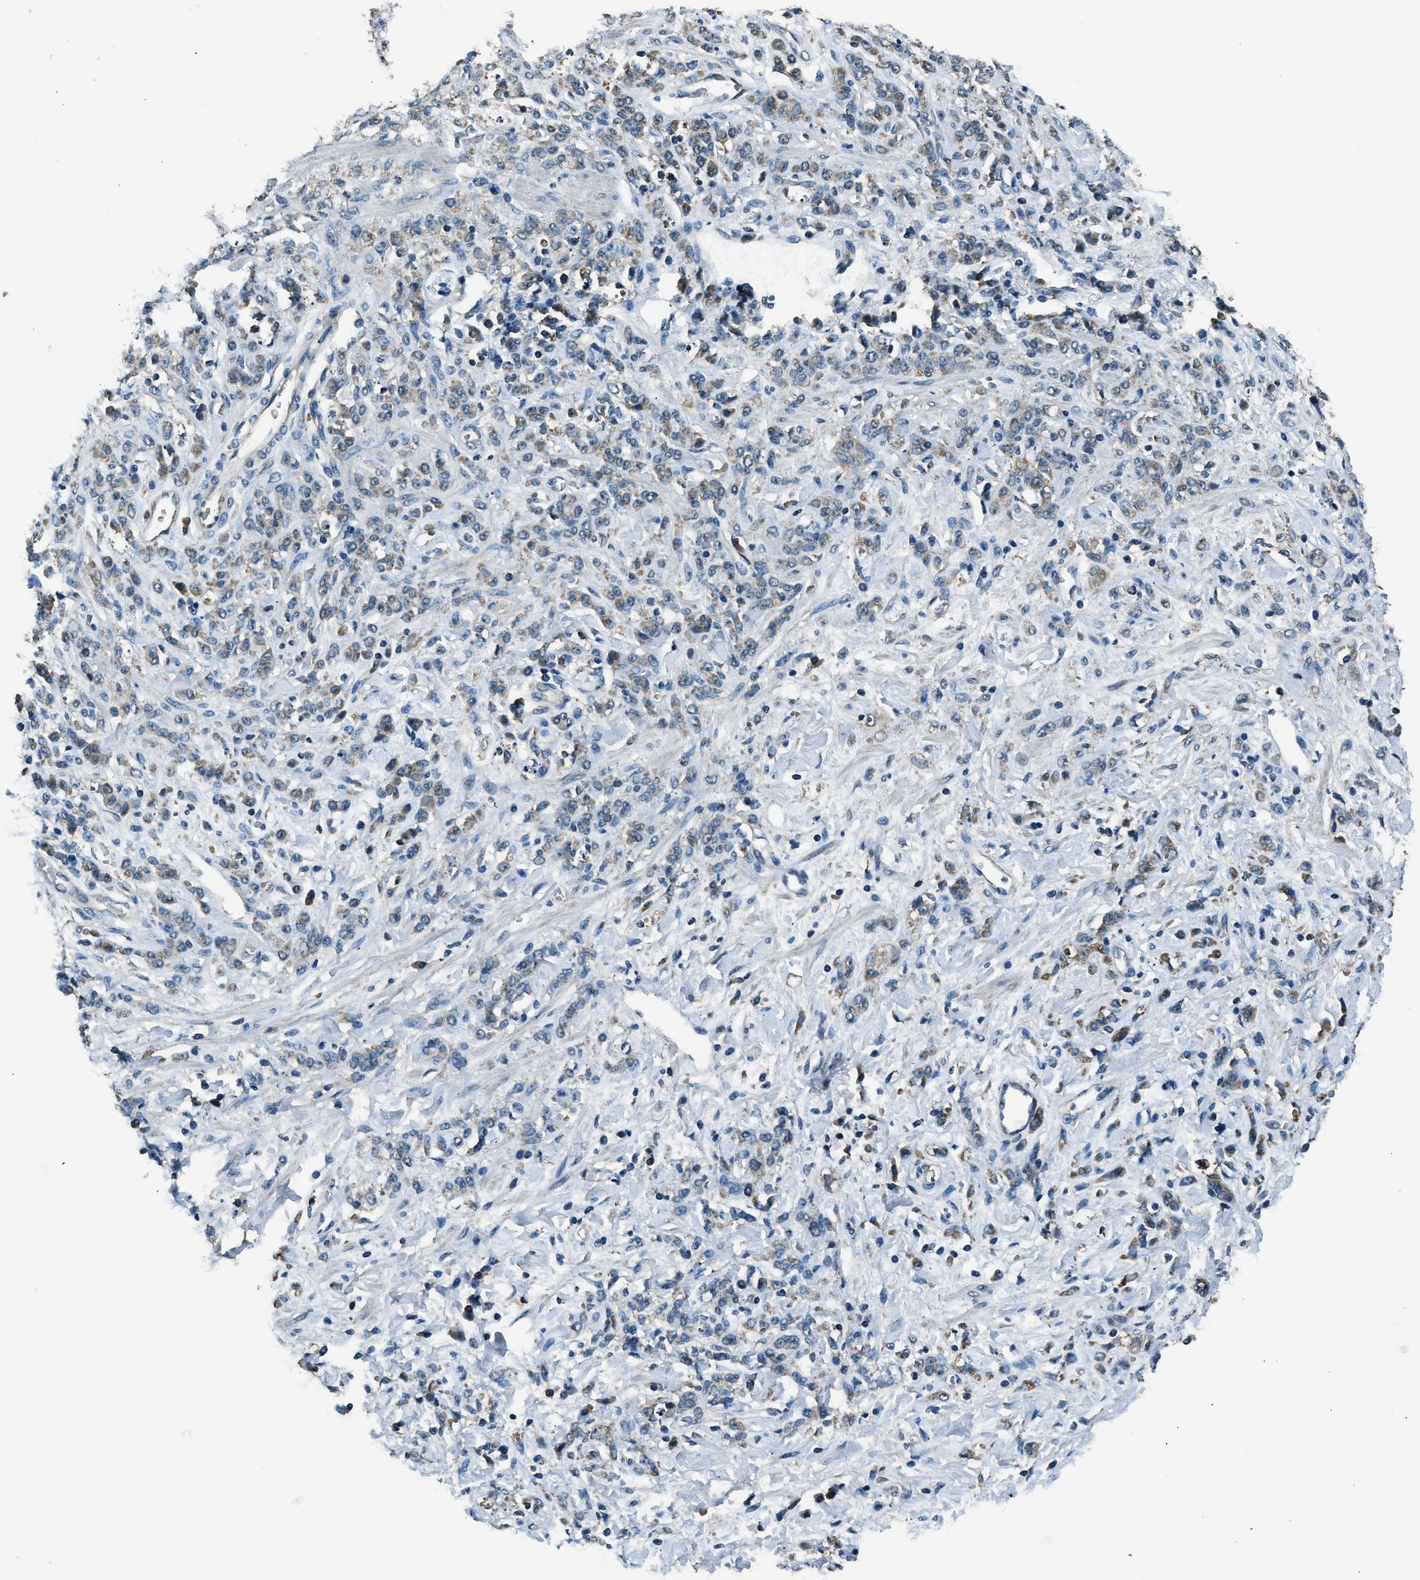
{"staining": {"intensity": "weak", "quantity": "25%-75%", "location": "cytoplasmic/membranous"}, "tissue": "stomach cancer", "cell_type": "Tumor cells", "image_type": "cancer", "snomed": [{"axis": "morphology", "description": "Normal tissue, NOS"}, {"axis": "morphology", "description": "Adenocarcinoma, NOS"}, {"axis": "topography", "description": "Stomach"}], "caption": "The micrograph shows staining of stomach cancer (adenocarcinoma), revealing weak cytoplasmic/membranous protein expression (brown color) within tumor cells. (DAB IHC, brown staining for protein, blue staining for nuclei).", "gene": "SALL3", "patient": {"sex": "male", "age": 82}}